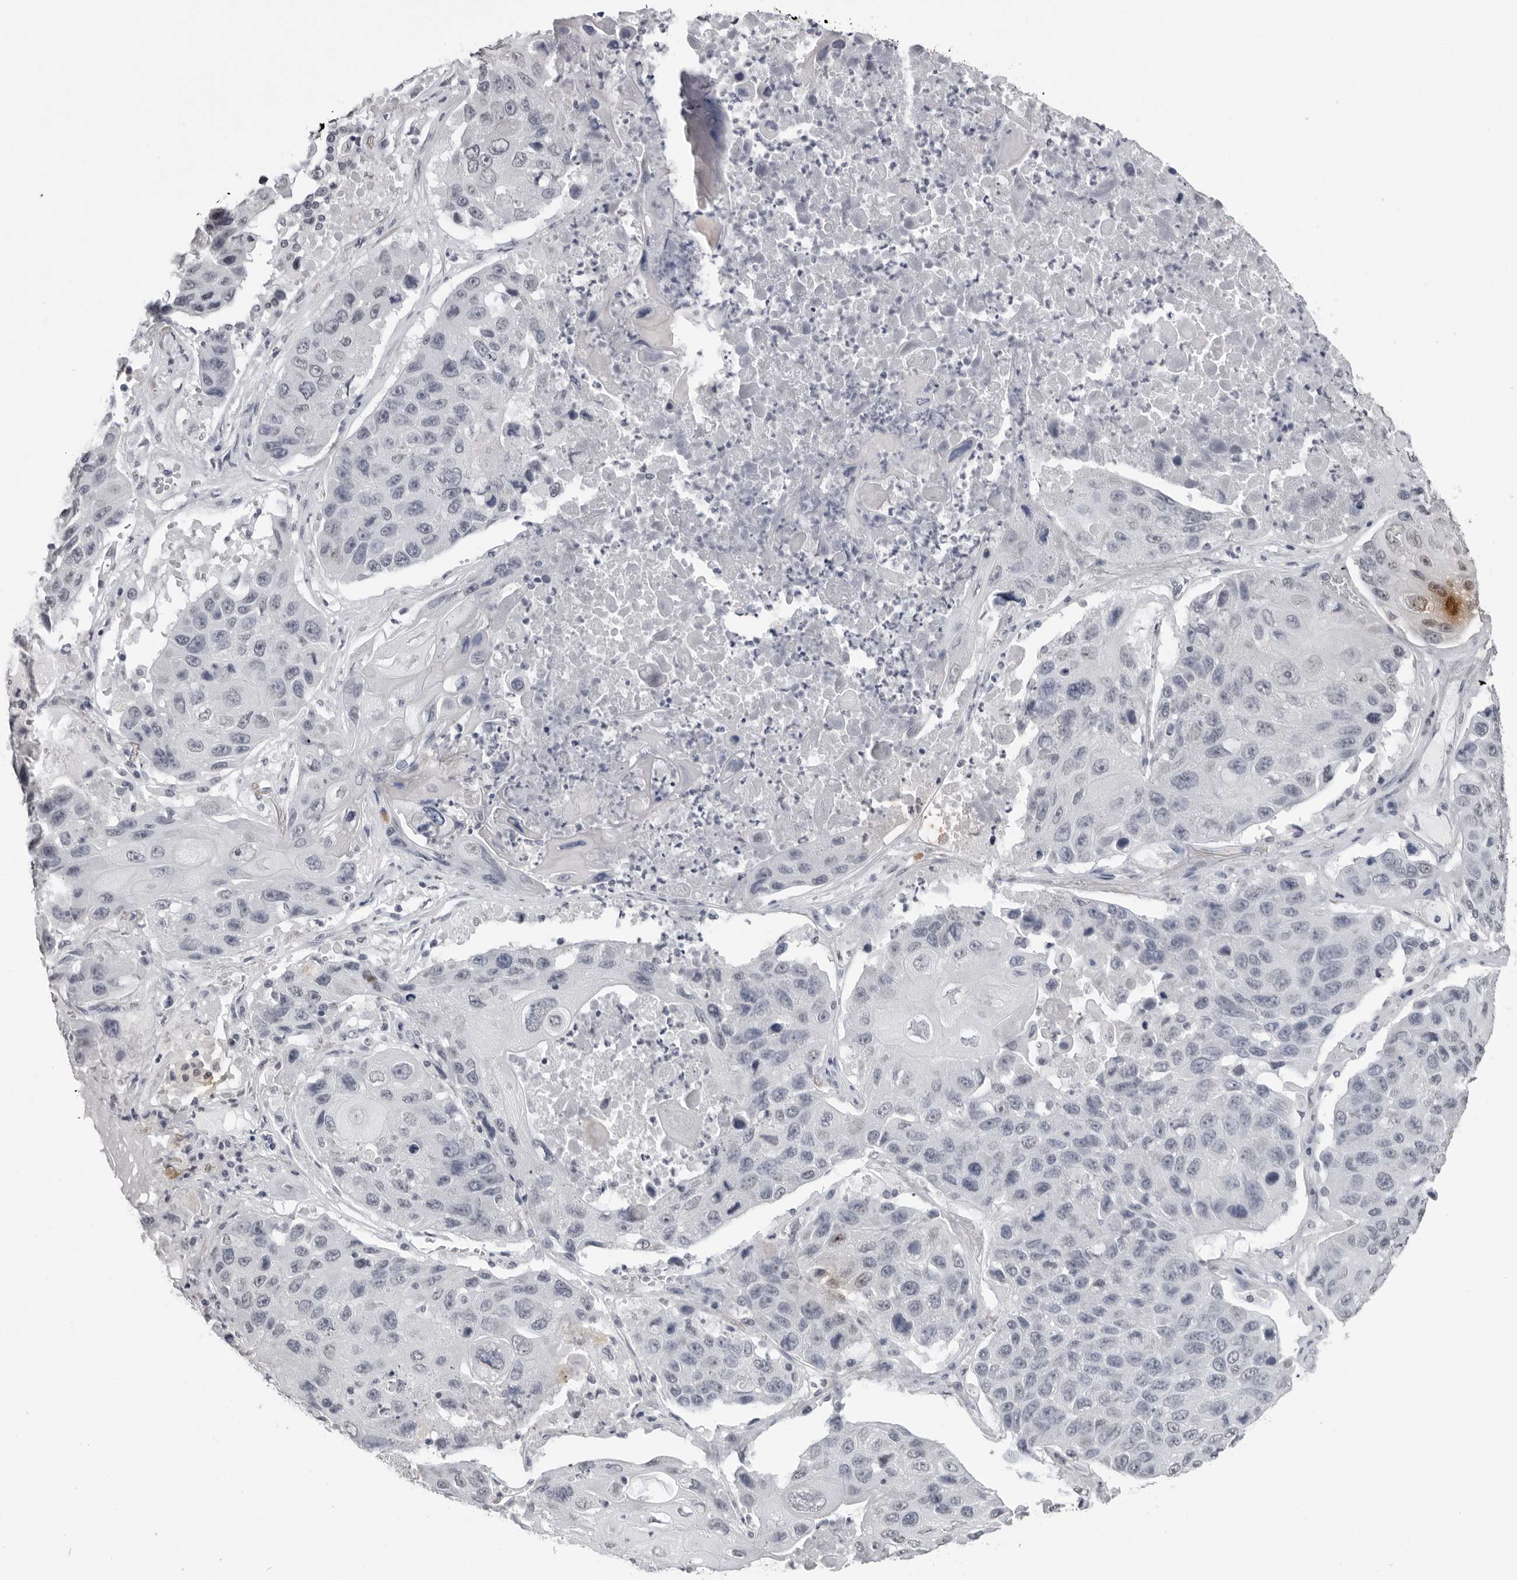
{"staining": {"intensity": "negative", "quantity": "none", "location": "none"}, "tissue": "lung cancer", "cell_type": "Tumor cells", "image_type": "cancer", "snomed": [{"axis": "morphology", "description": "Squamous cell carcinoma, NOS"}, {"axis": "topography", "description": "Lung"}], "caption": "Immunohistochemistry micrograph of human lung squamous cell carcinoma stained for a protein (brown), which reveals no positivity in tumor cells.", "gene": "HEPACAM", "patient": {"sex": "male", "age": 61}}